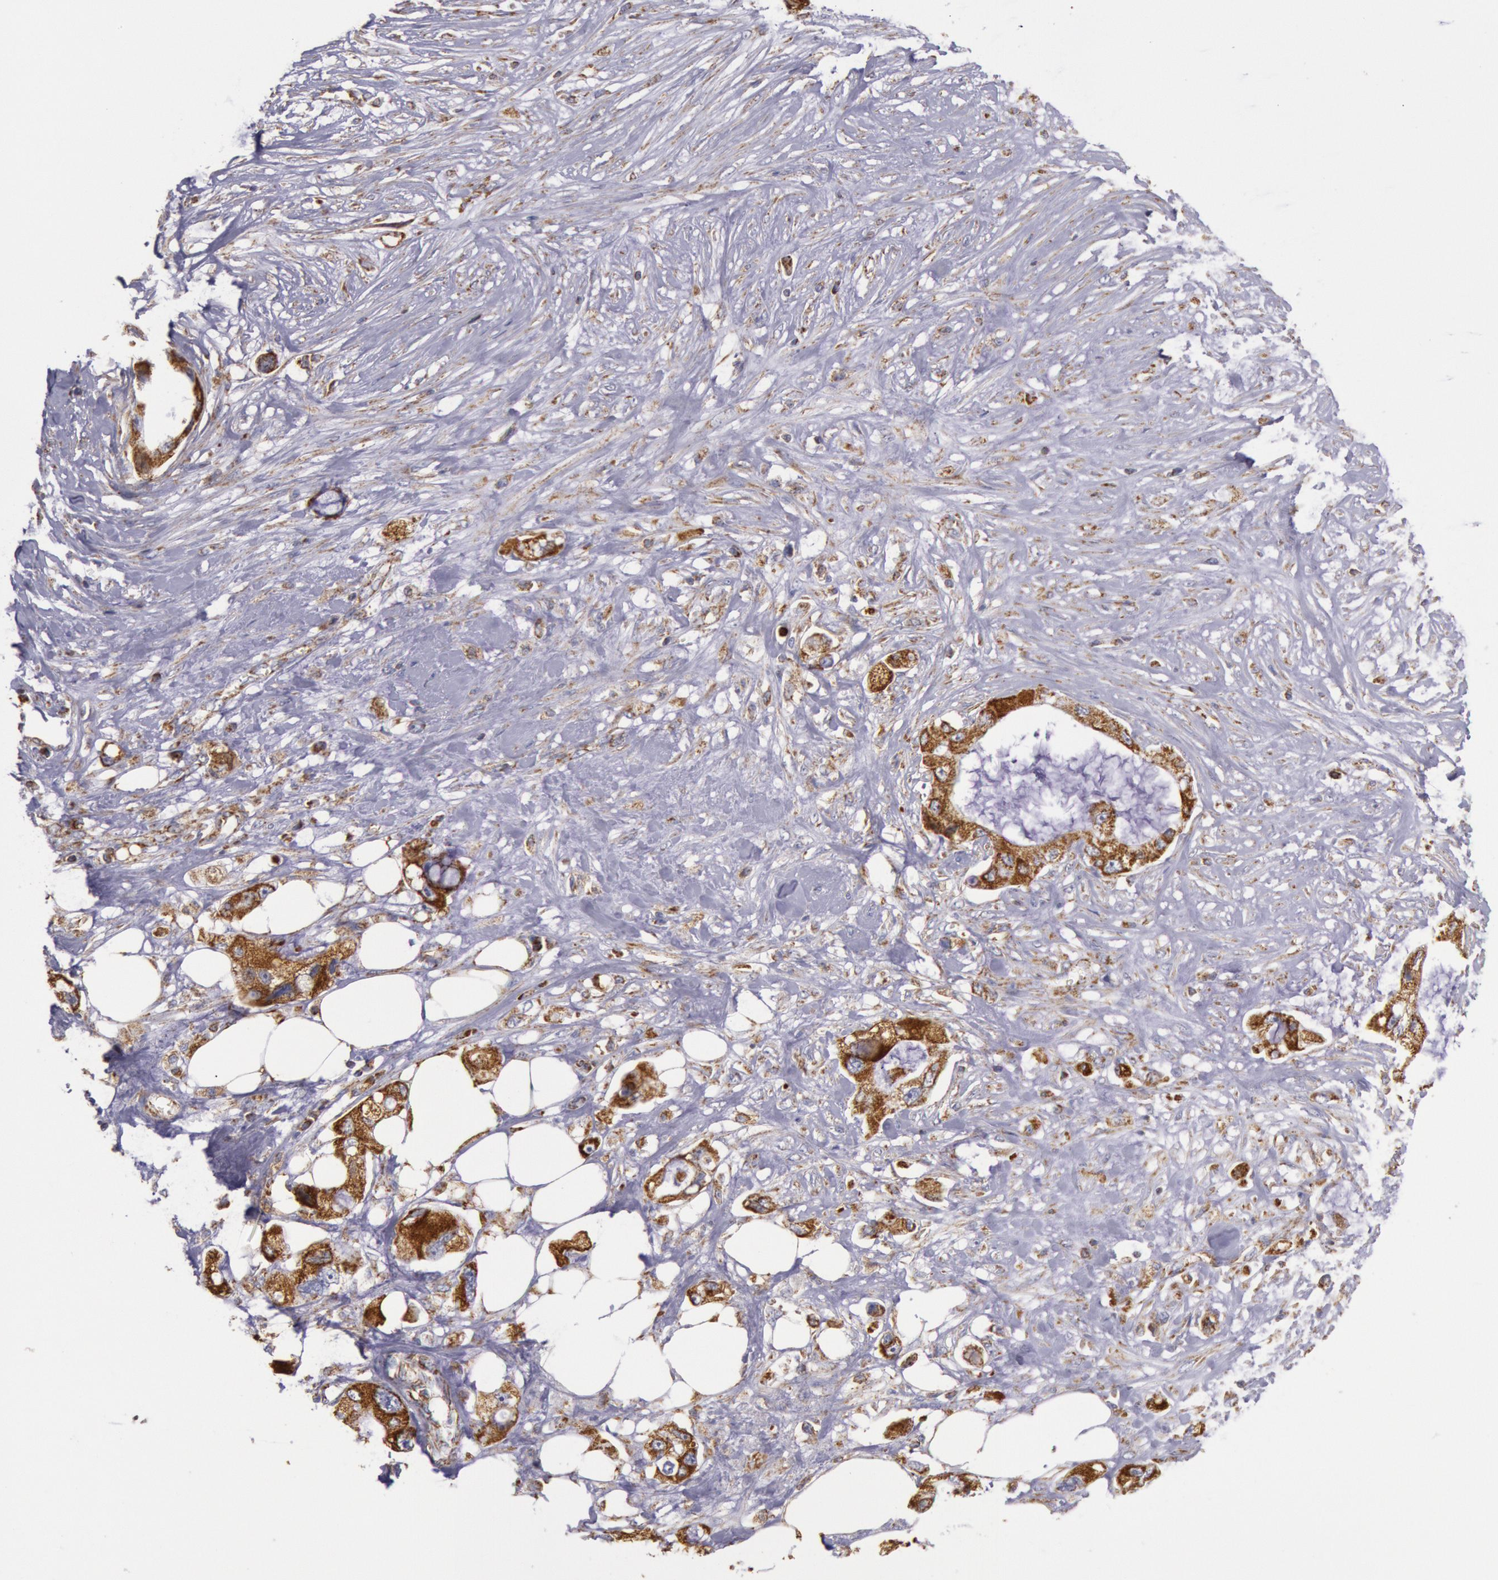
{"staining": {"intensity": "moderate", "quantity": ">75%", "location": "cytoplasmic/membranous"}, "tissue": "pancreatic cancer", "cell_type": "Tumor cells", "image_type": "cancer", "snomed": [{"axis": "morphology", "description": "Adenocarcinoma, NOS"}, {"axis": "topography", "description": "Pancreas"}, {"axis": "topography", "description": "Stomach, upper"}], "caption": "DAB (3,3'-diaminobenzidine) immunohistochemical staining of adenocarcinoma (pancreatic) displays moderate cytoplasmic/membranous protein expression in about >75% of tumor cells. (DAB IHC, brown staining for protein, blue staining for nuclei).", "gene": "CYC1", "patient": {"sex": "male", "age": 77}}